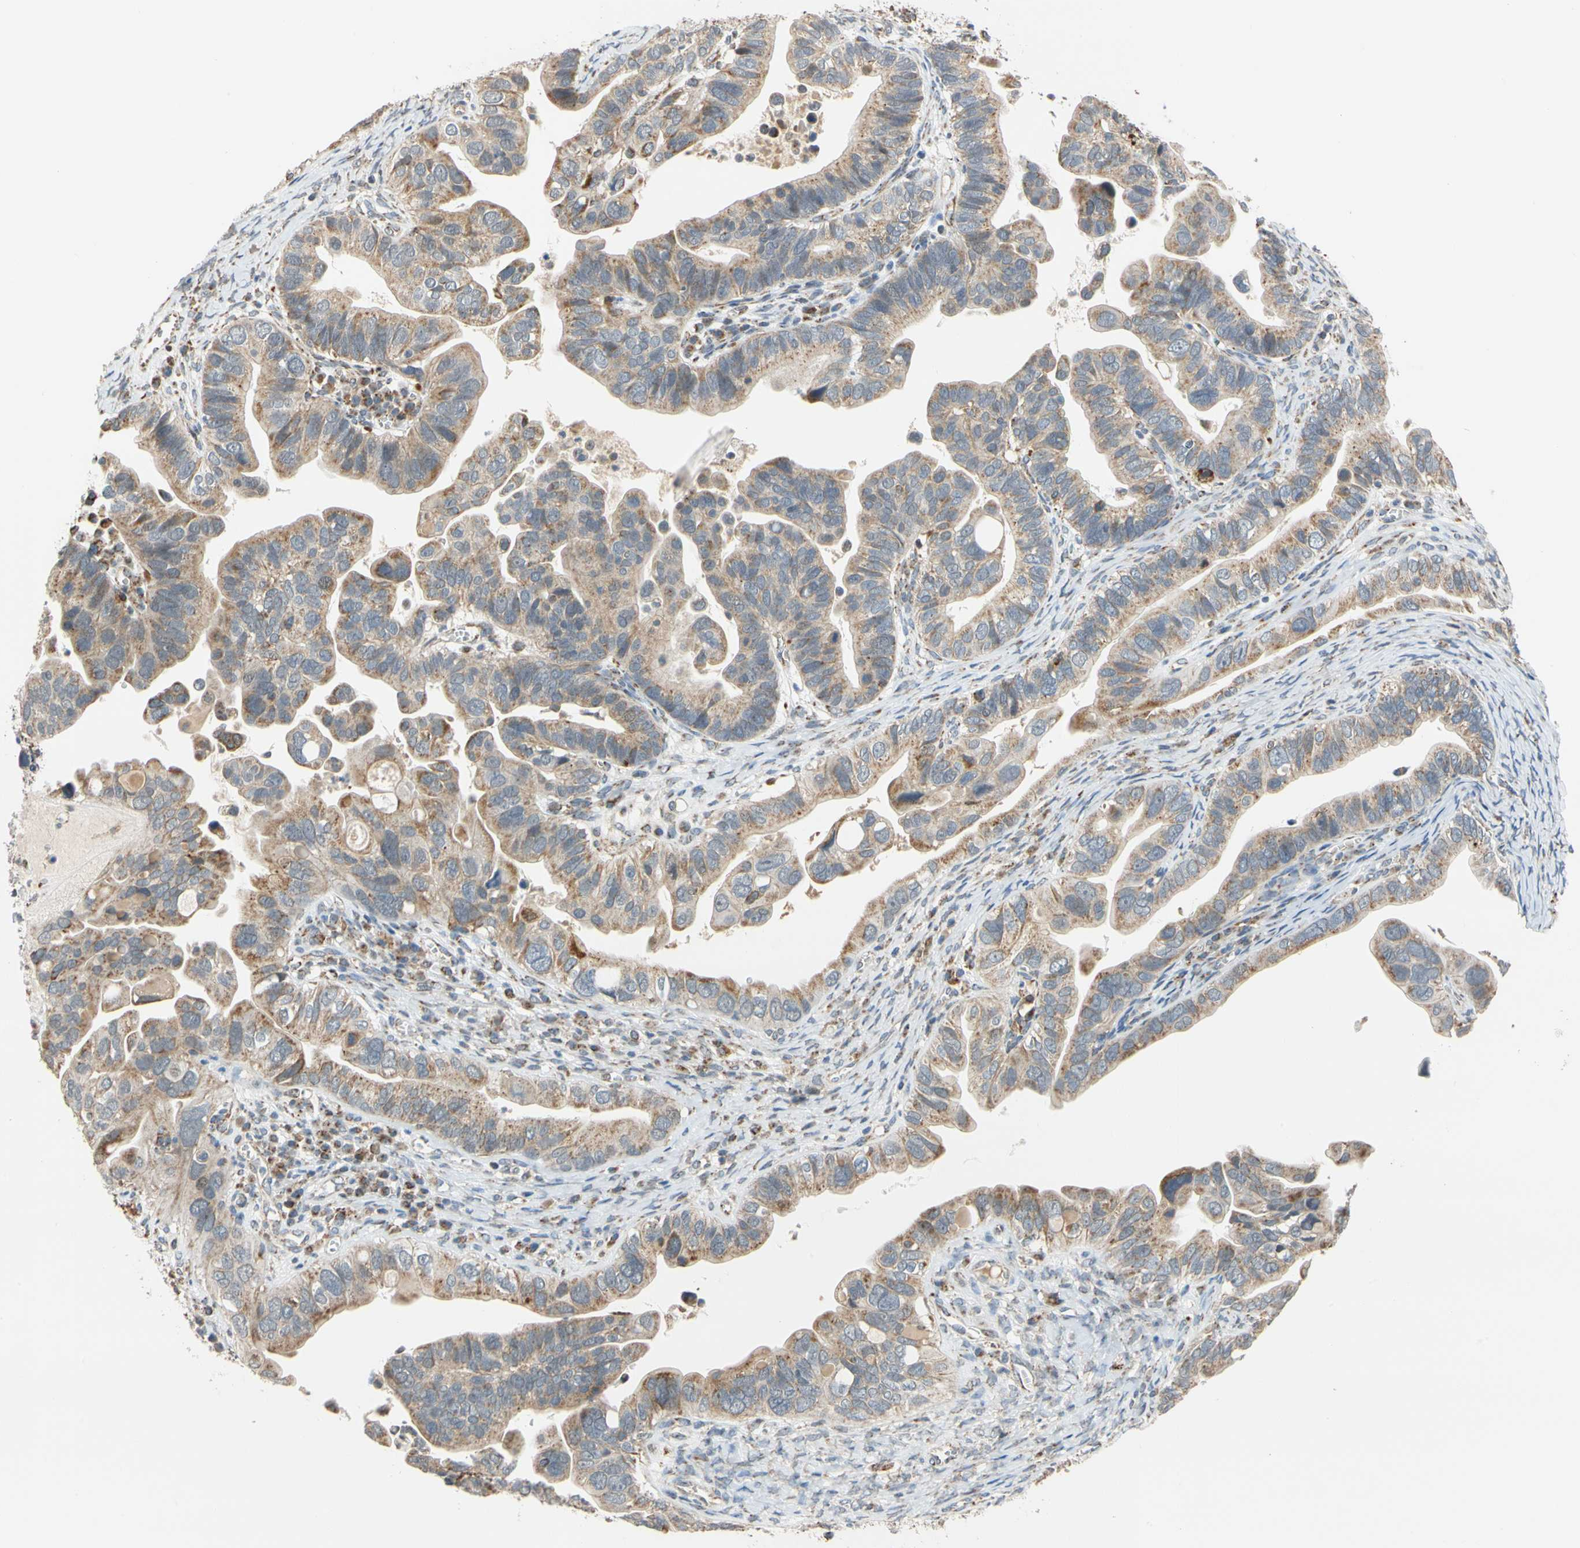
{"staining": {"intensity": "moderate", "quantity": "25%-75%", "location": "cytoplasmic/membranous"}, "tissue": "ovarian cancer", "cell_type": "Tumor cells", "image_type": "cancer", "snomed": [{"axis": "morphology", "description": "Cystadenocarcinoma, serous, NOS"}, {"axis": "topography", "description": "Ovary"}], "caption": "Brown immunohistochemical staining in human ovarian serous cystadenocarcinoma shows moderate cytoplasmic/membranous positivity in approximately 25%-75% of tumor cells.", "gene": "SFXN3", "patient": {"sex": "female", "age": 56}}